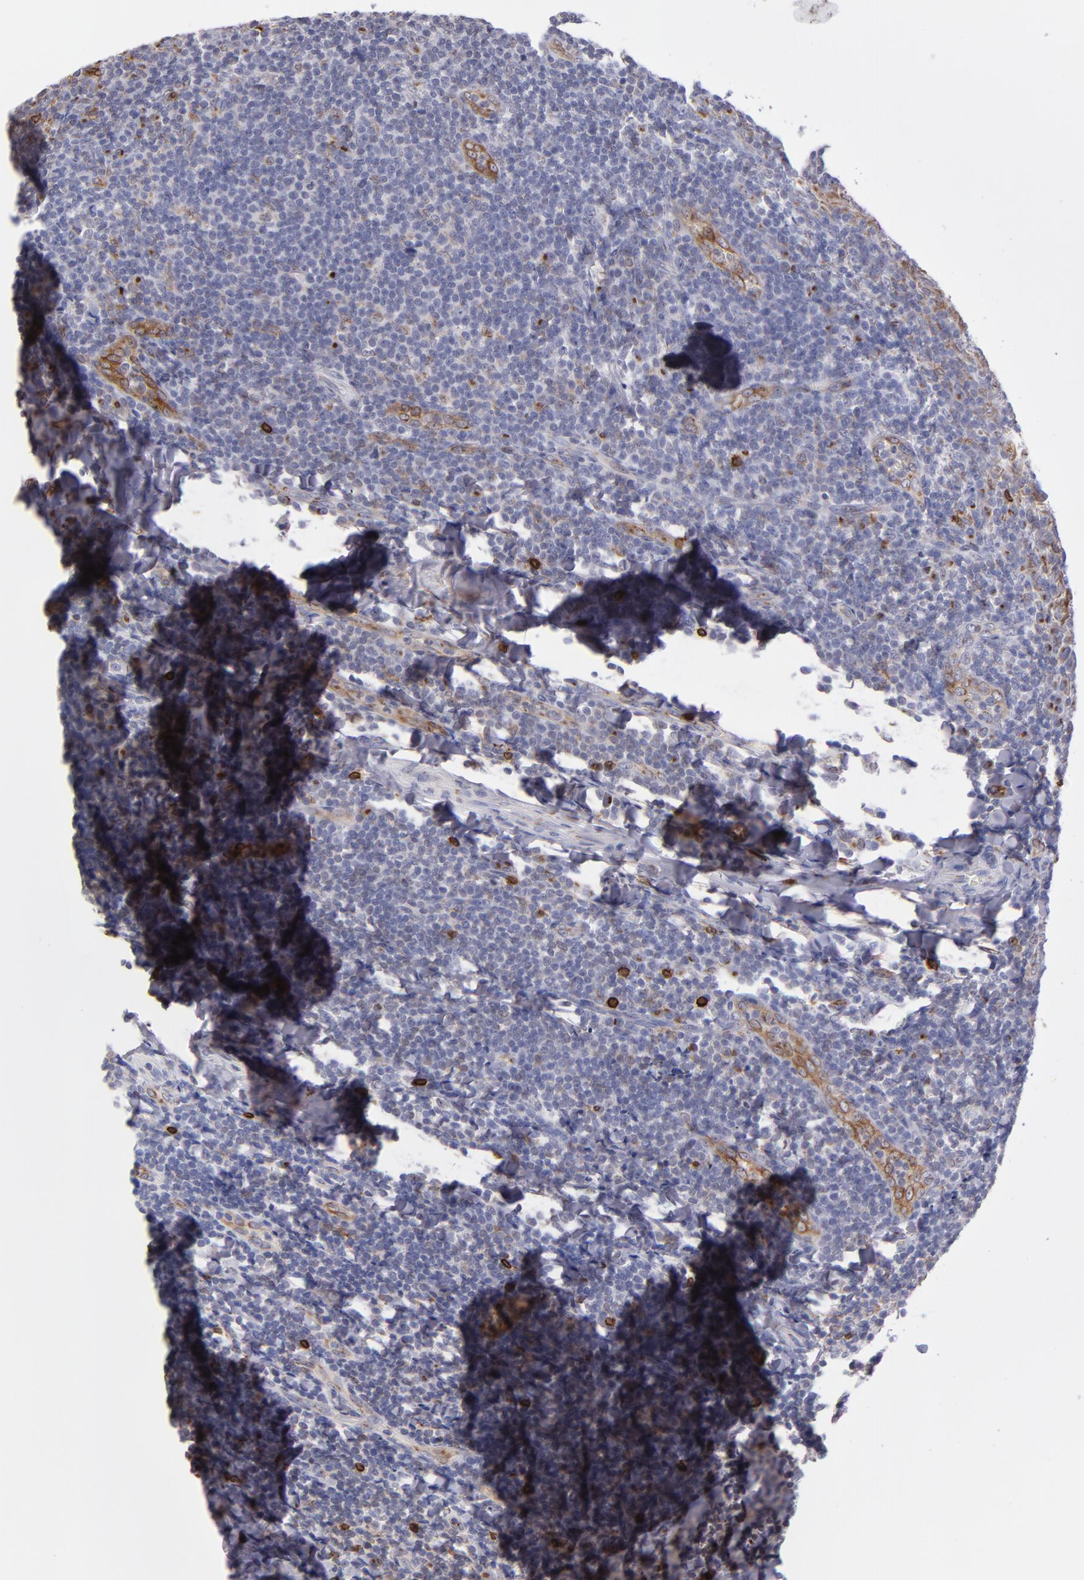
{"staining": {"intensity": "weak", "quantity": "<25%", "location": "cytoplasmic/membranous"}, "tissue": "tonsil", "cell_type": "Germinal center cells", "image_type": "normal", "snomed": [{"axis": "morphology", "description": "Normal tissue, NOS"}, {"axis": "topography", "description": "Tonsil"}], "caption": "An IHC micrograph of unremarkable tonsil is shown. There is no staining in germinal center cells of tonsil. The staining is performed using DAB (3,3'-diaminobenzidine) brown chromogen with nuclei counter-stained in using hematoxylin.", "gene": "PTGS1", "patient": {"sex": "male", "age": 31}}